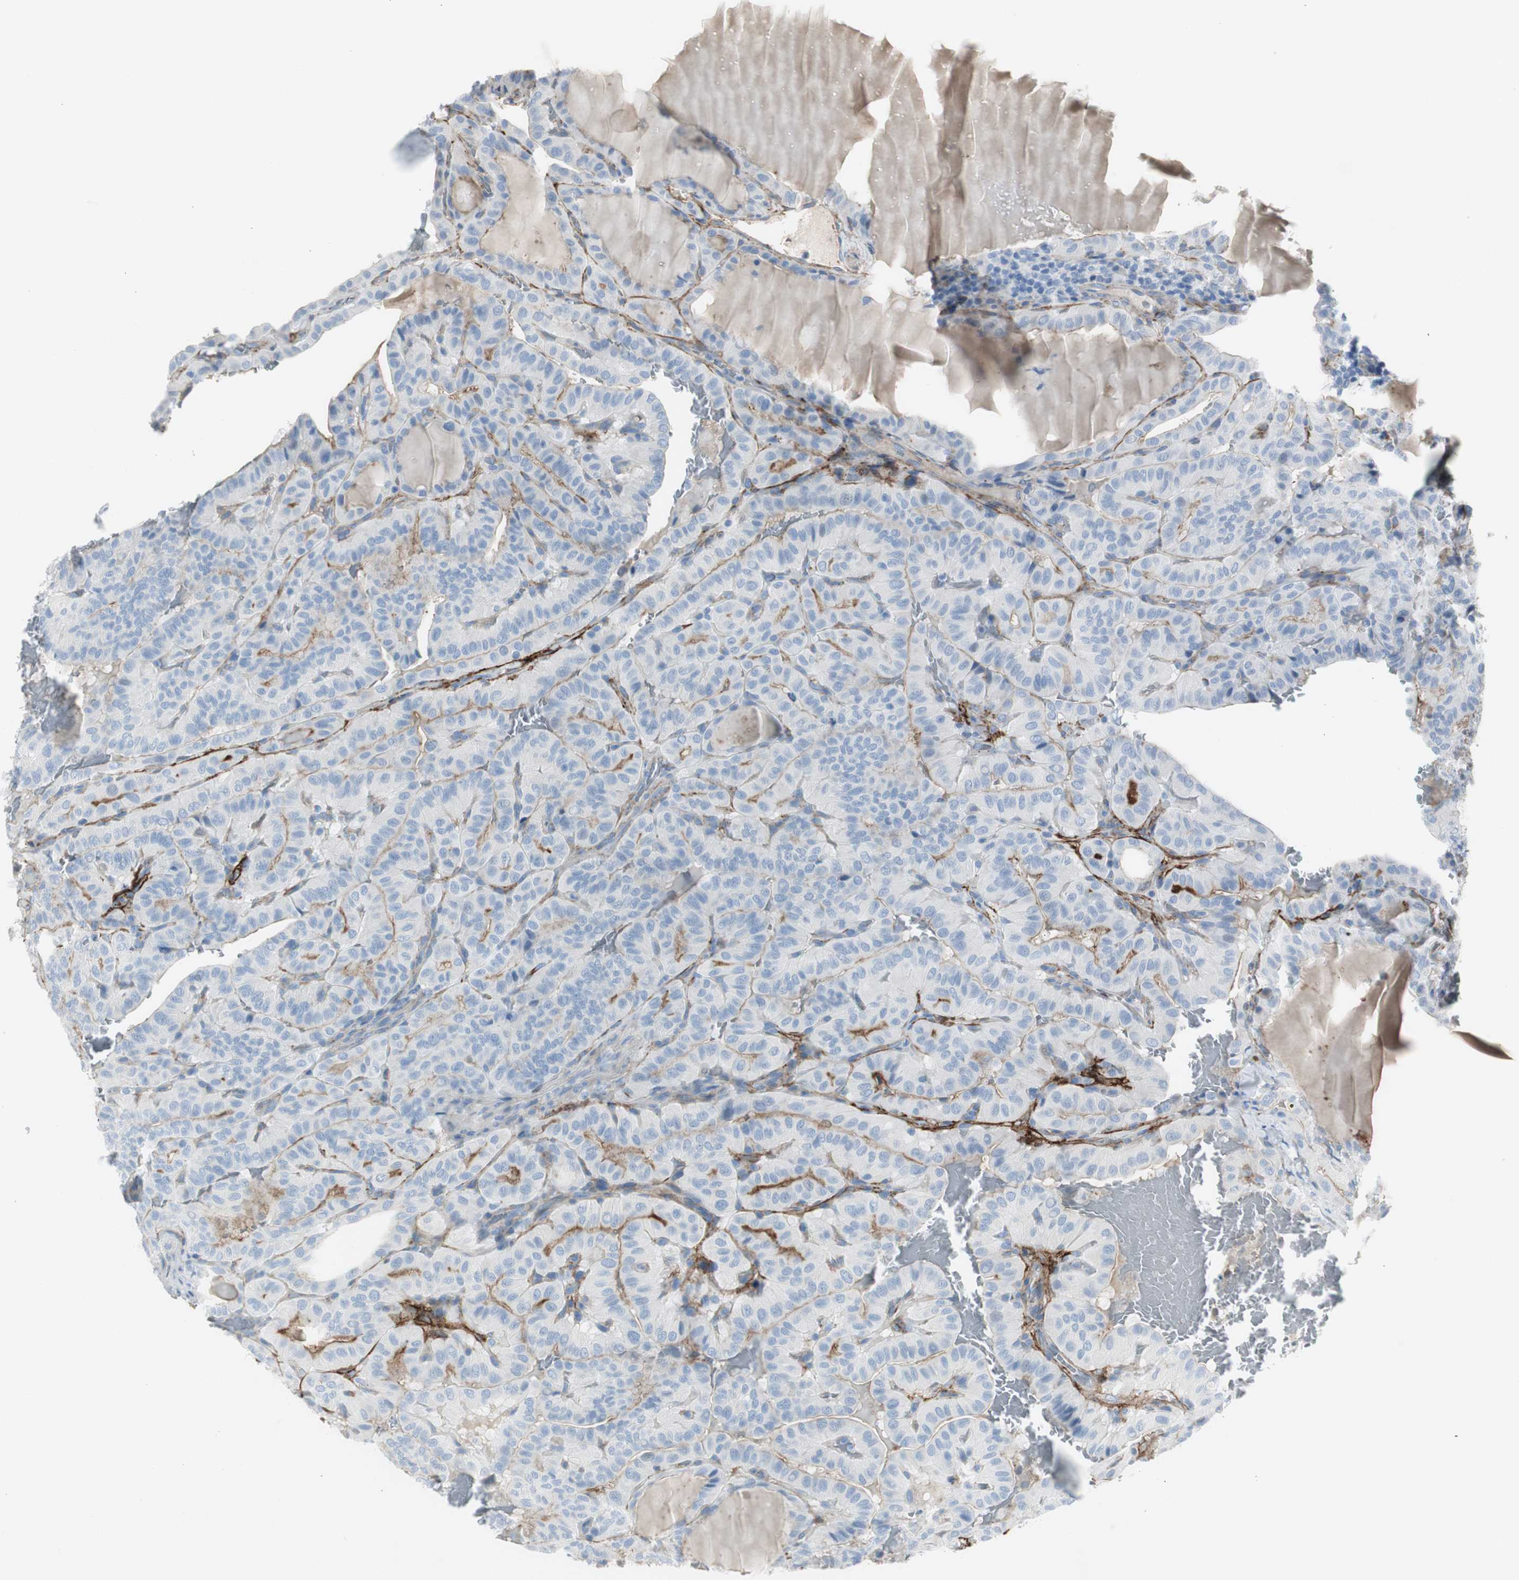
{"staining": {"intensity": "negative", "quantity": "none", "location": "none"}, "tissue": "thyroid cancer", "cell_type": "Tumor cells", "image_type": "cancer", "snomed": [{"axis": "morphology", "description": "Papillary adenocarcinoma, NOS"}, {"axis": "topography", "description": "Thyroid gland"}], "caption": "Immunohistochemical staining of thyroid papillary adenocarcinoma demonstrates no significant staining in tumor cells. (IHC, brightfield microscopy, high magnification).", "gene": "CACNA2D1", "patient": {"sex": "male", "age": 77}}